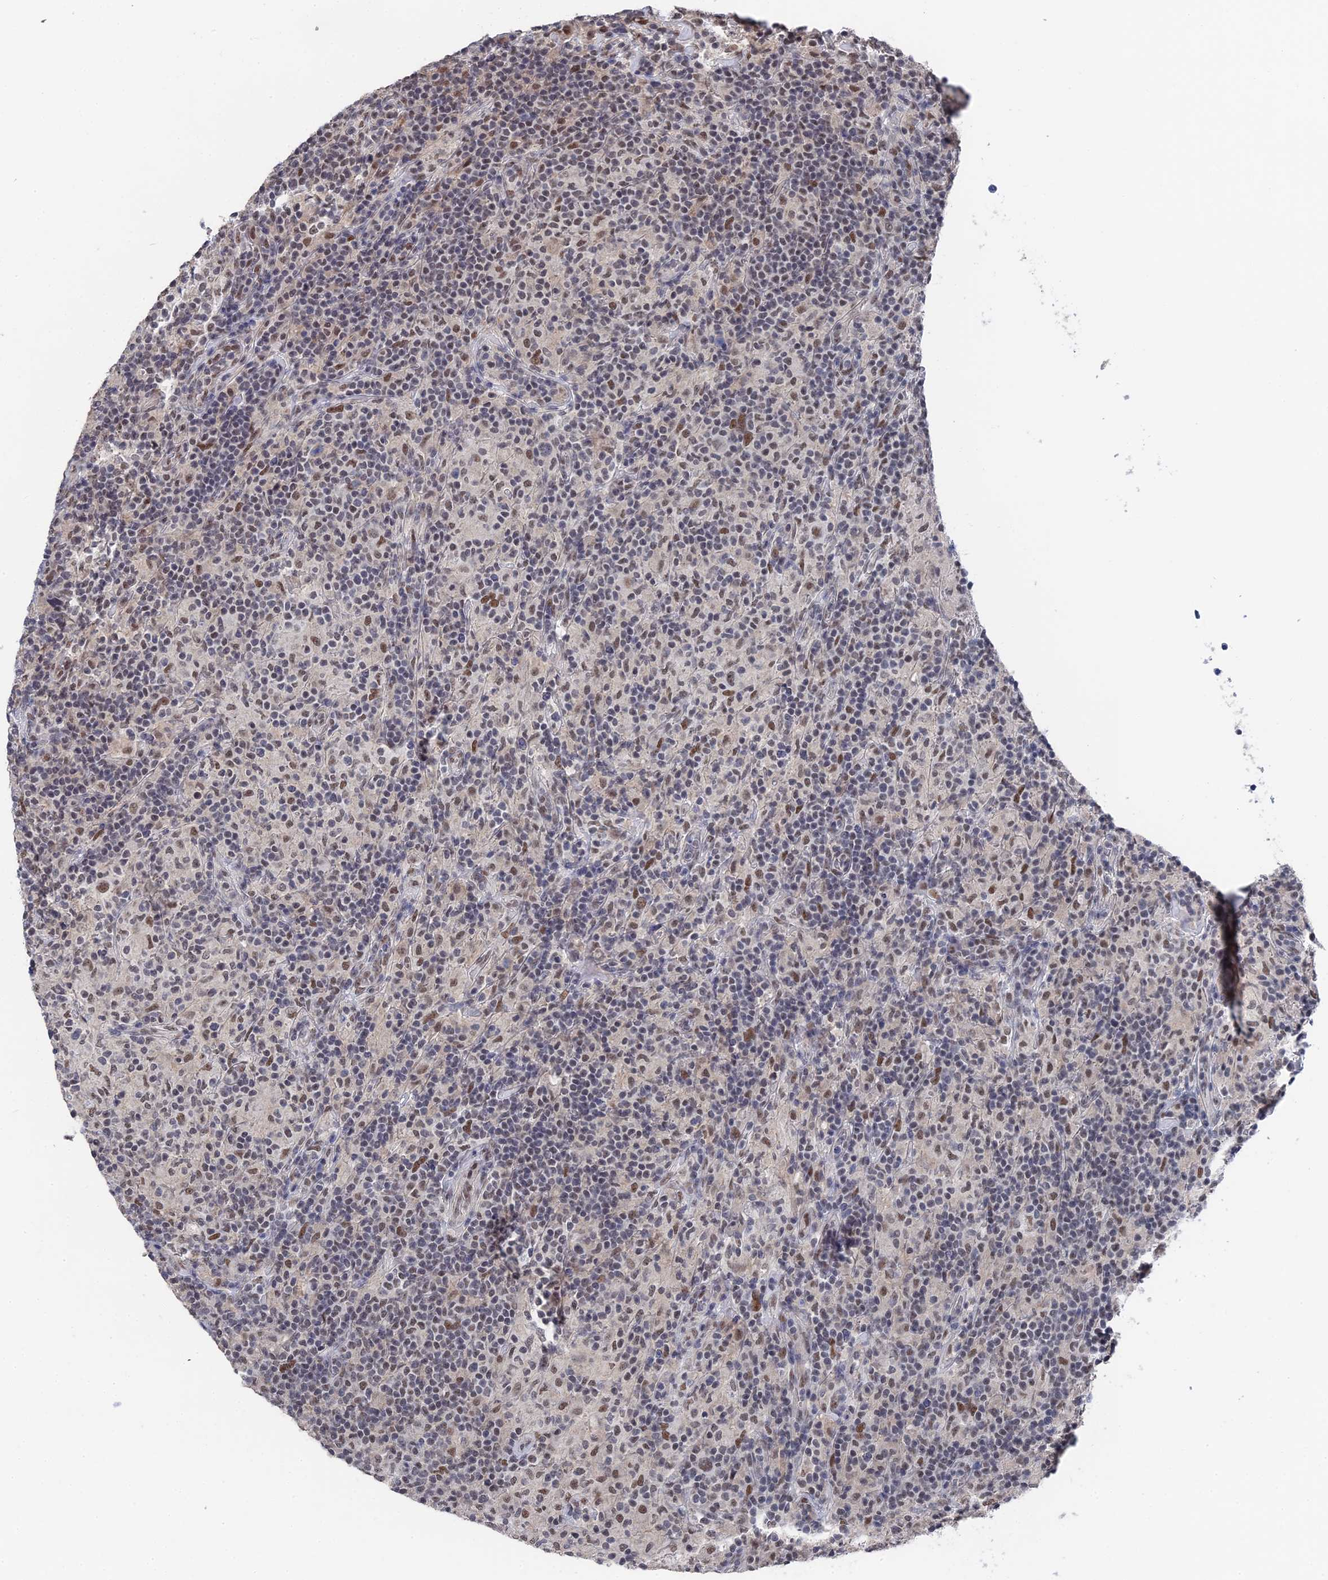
{"staining": {"intensity": "moderate", "quantity": ">75%", "location": "nuclear"}, "tissue": "lymphoma", "cell_type": "Tumor cells", "image_type": "cancer", "snomed": [{"axis": "morphology", "description": "Hodgkin's disease, NOS"}, {"axis": "topography", "description": "Lymph node"}], "caption": "Lymphoma stained with a protein marker displays moderate staining in tumor cells.", "gene": "TSSC4", "patient": {"sex": "male", "age": 70}}